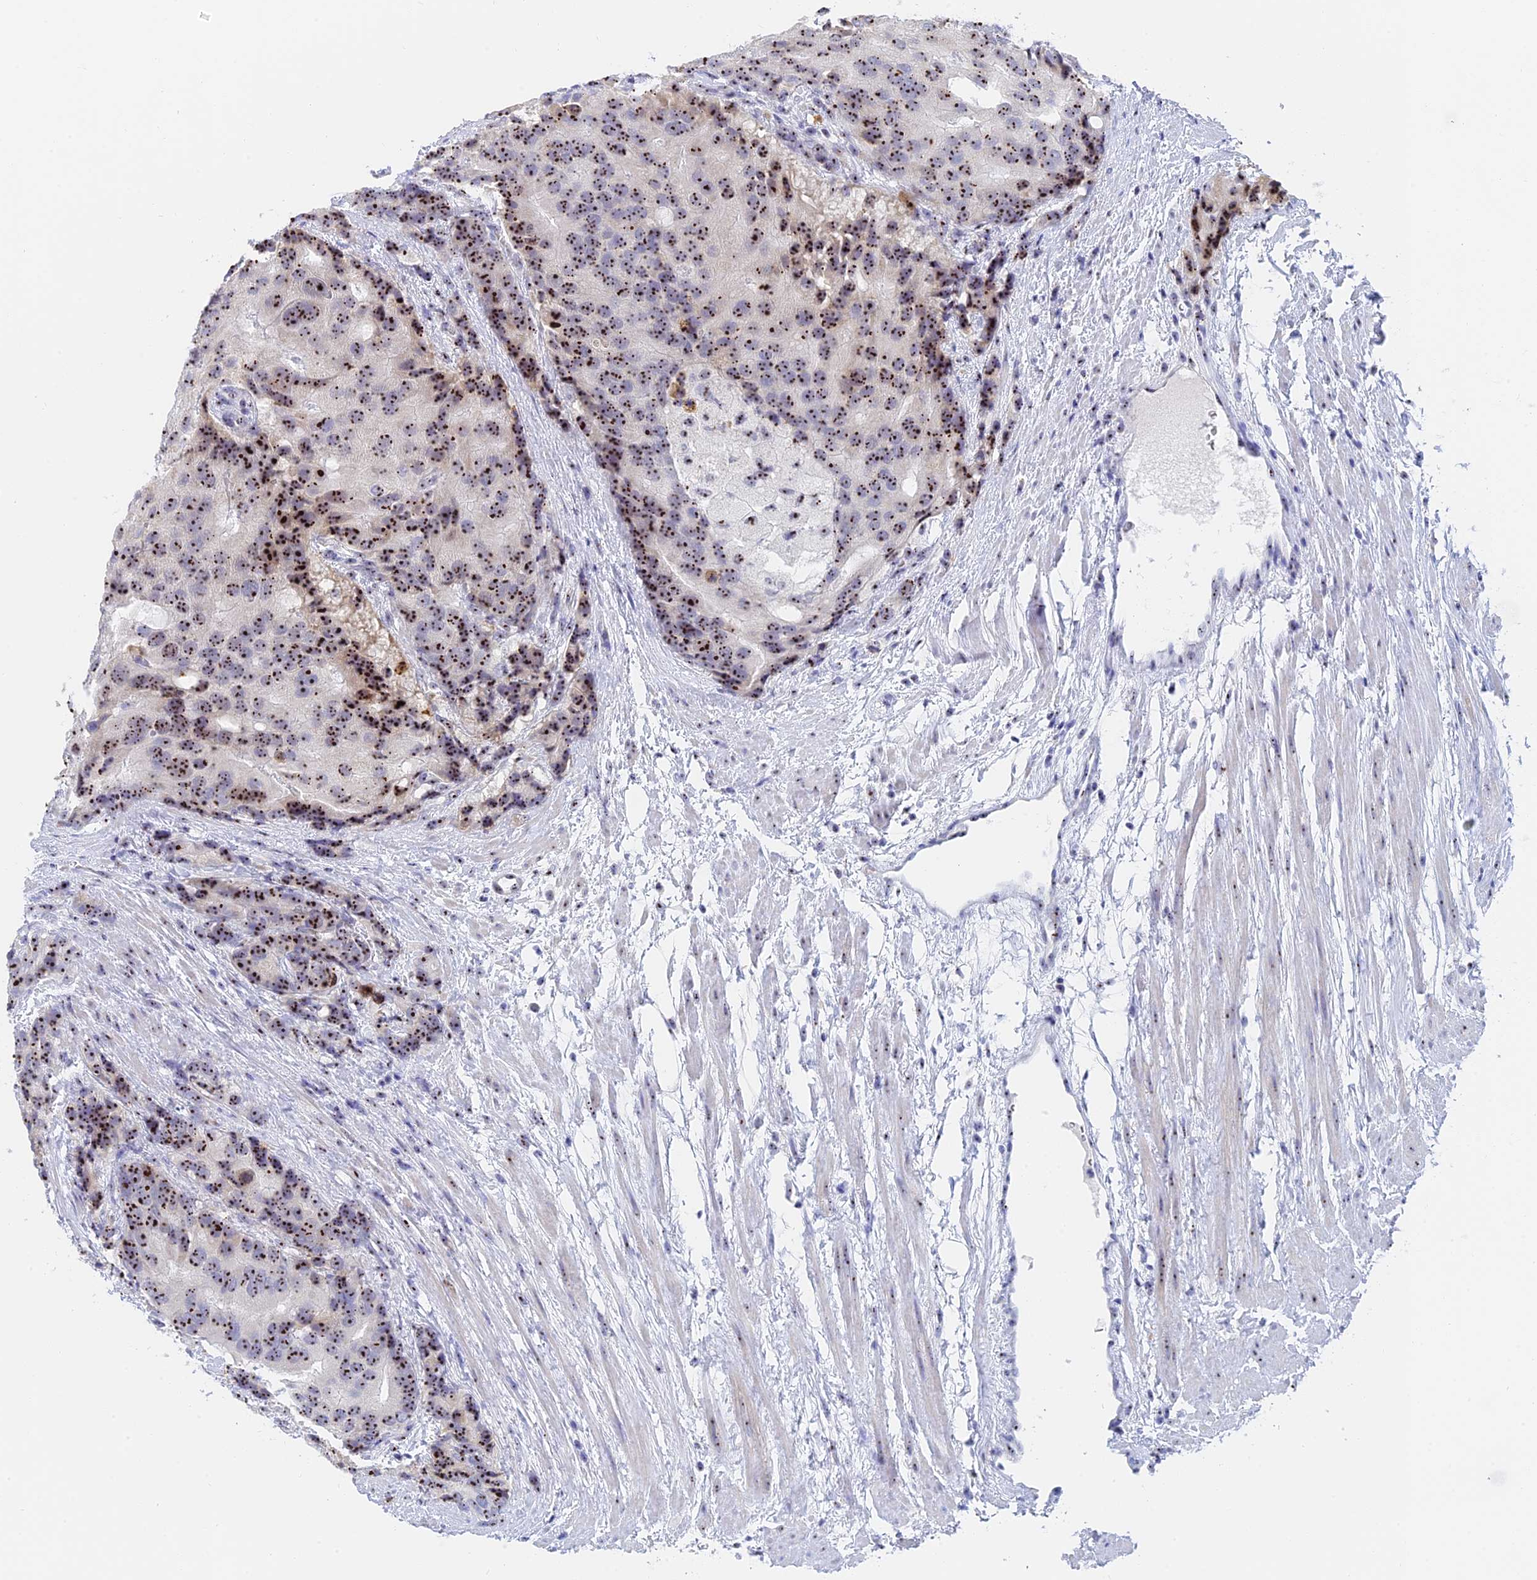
{"staining": {"intensity": "strong", "quantity": ">75%", "location": "nuclear"}, "tissue": "prostate cancer", "cell_type": "Tumor cells", "image_type": "cancer", "snomed": [{"axis": "morphology", "description": "Adenocarcinoma, High grade"}, {"axis": "topography", "description": "Prostate"}], "caption": "Immunohistochemical staining of adenocarcinoma (high-grade) (prostate) displays high levels of strong nuclear protein staining in approximately >75% of tumor cells. Ihc stains the protein in brown and the nuclei are stained blue.", "gene": "RSL1D1", "patient": {"sex": "male", "age": 62}}